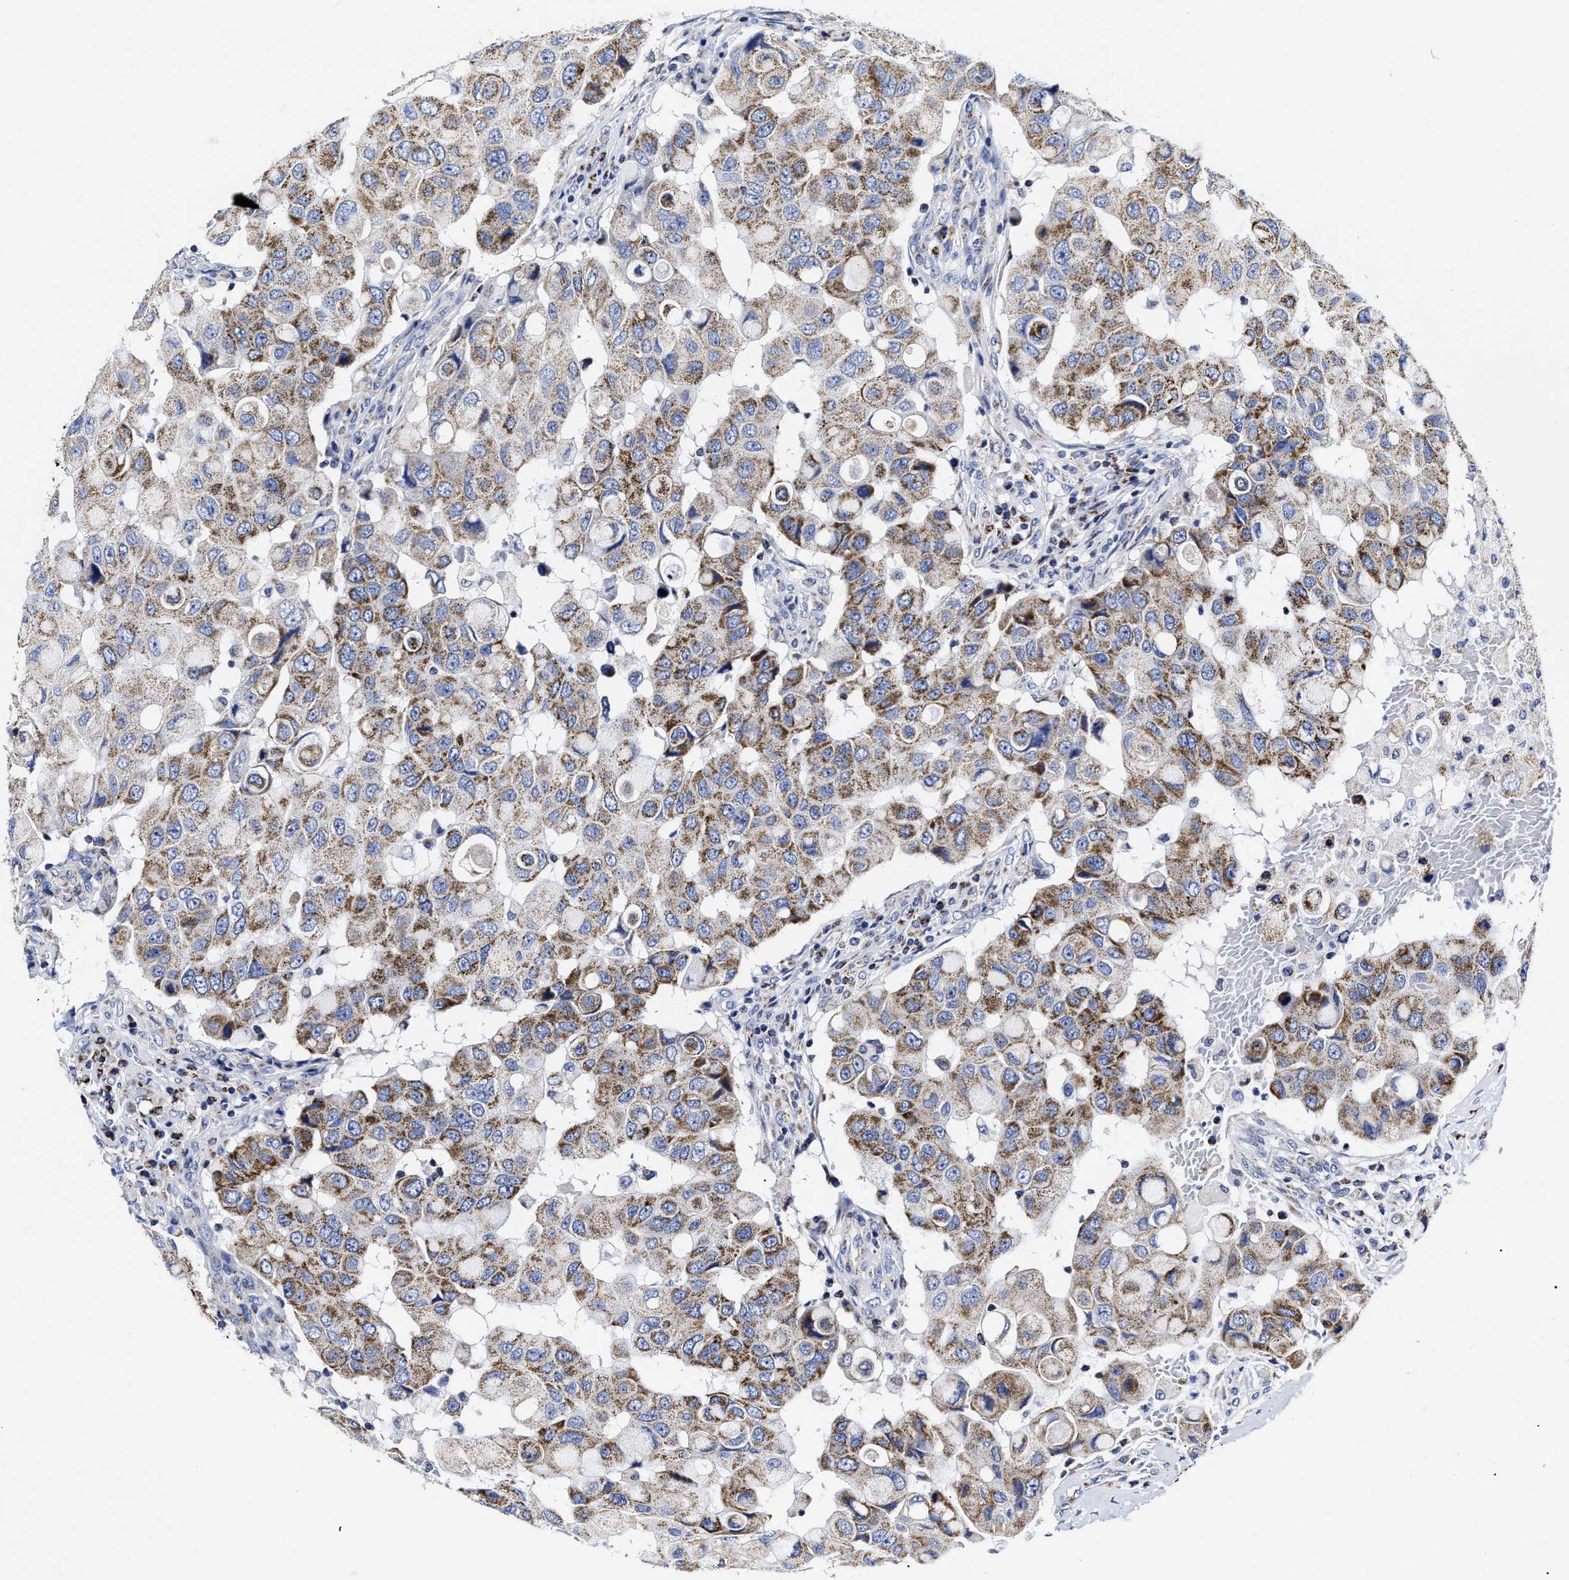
{"staining": {"intensity": "moderate", "quantity": ">75%", "location": "cytoplasmic/membranous"}, "tissue": "breast cancer", "cell_type": "Tumor cells", "image_type": "cancer", "snomed": [{"axis": "morphology", "description": "Duct carcinoma"}, {"axis": "topography", "description": "Breast"}], "caption": "An immunohistochemistry (IHC) micrograph of tumor tissue is shown. Protein staining in brown labels moderate cytoplasmic/membranous positivity in breast intraductal carcinoma within tumor cells.", "gene": "HINT2", "patient": {"sex": "female", "age": 27}}